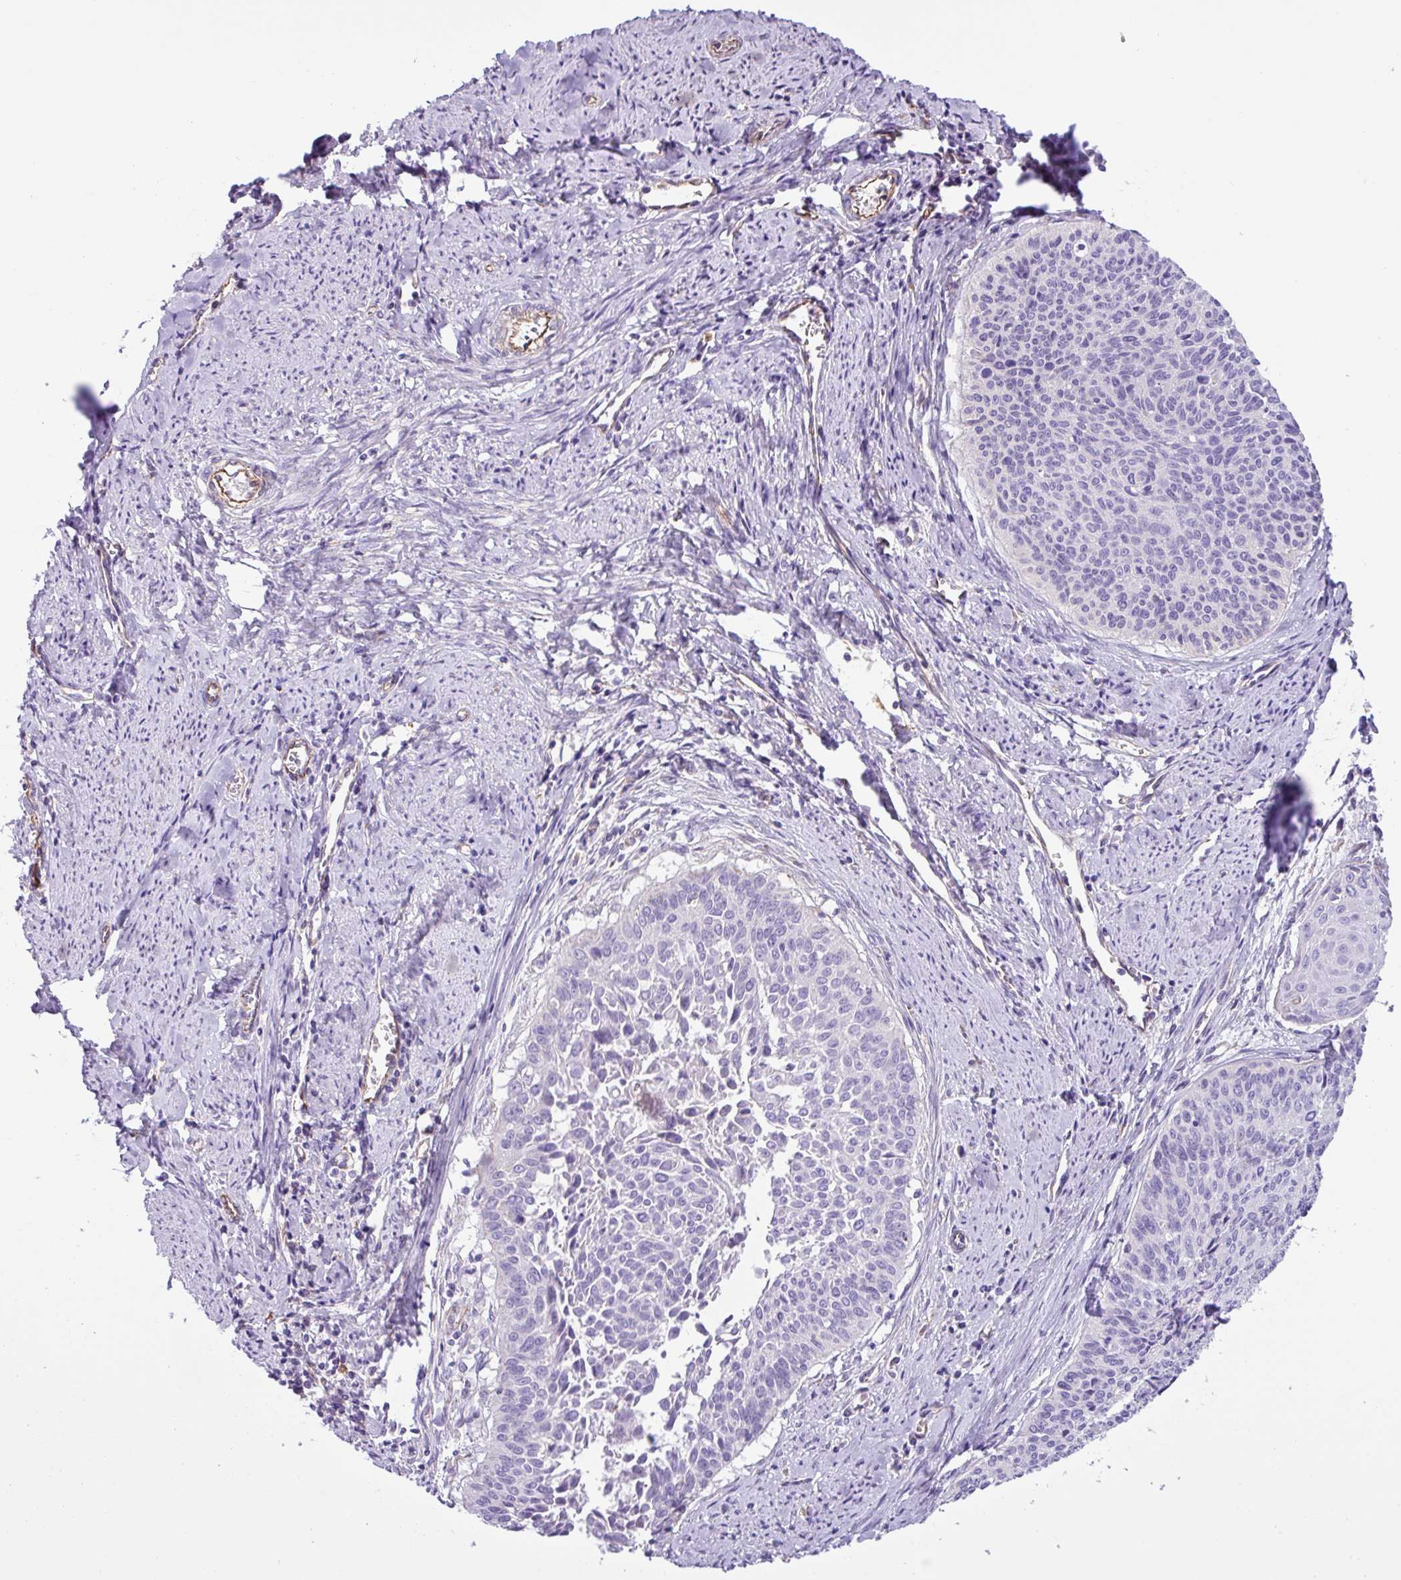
{"staining": {"intensity": "negative", "quantity": "none", "location": "none"}, "tissue": "cervical cancer", "cell_type": "Tumor cells", "image_type": "cancer", "snomed": [{"axis": "morphology", "description": "Squamous cell carcinoma, NOS"}, {"axis": "topography", "description": "Cervix"}], "caption": "A high-resolution histopathology image shows IHC staining of squamous cell carcinoma (cervical), which reveals no significant positivity in tumor cells.", "gene": "MRM2", "patient": {"sex": "female", "age": 55}}